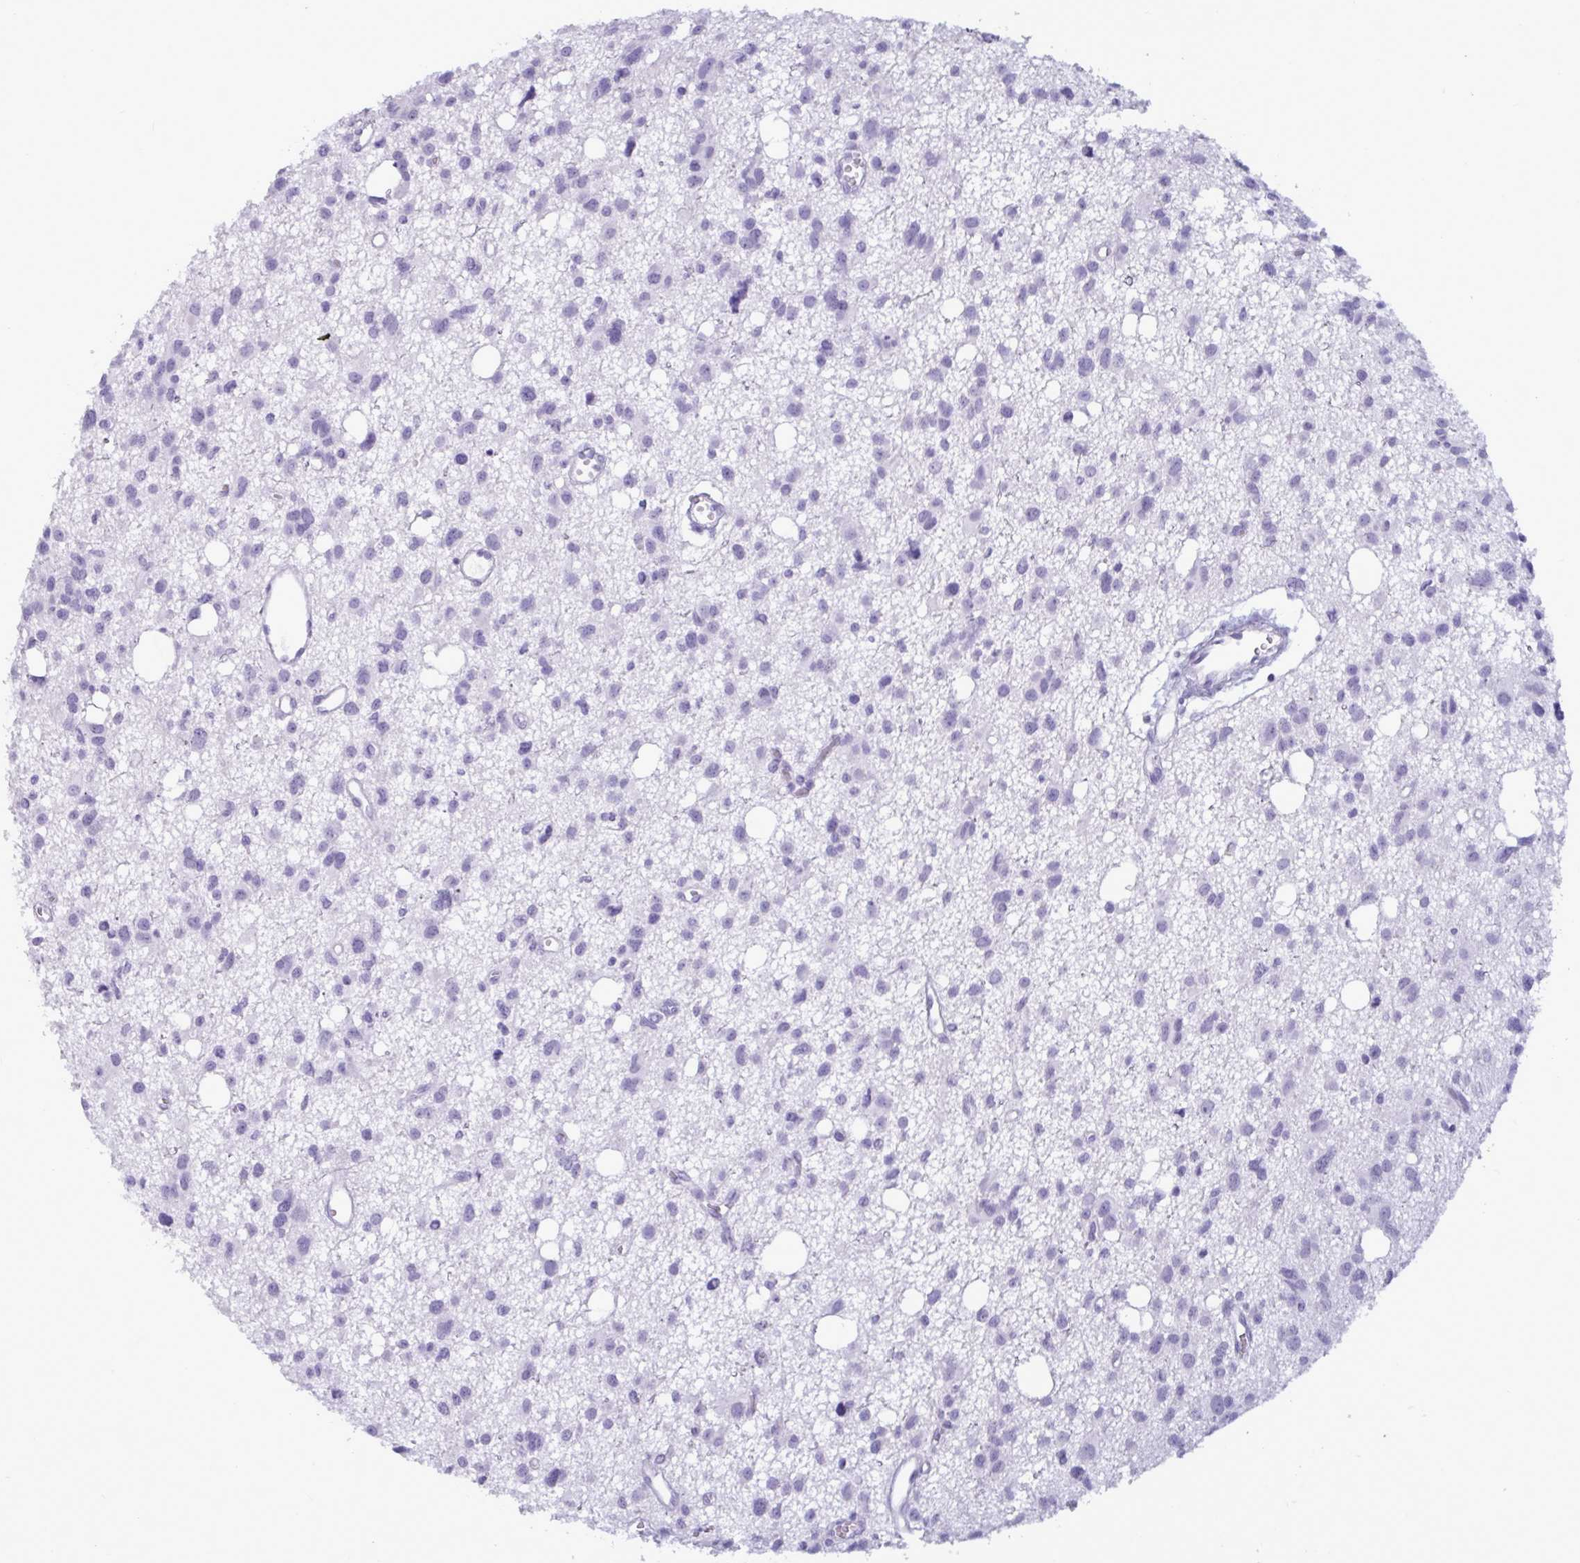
{"staining": {"intensity": "negative", "quantity": "none", "location": "none"}, "tissue": "glioma", "cell_type": "Tumor cells", "image_type": "cancer", "snomed": [{"axis": "morphology", "description": "Glioma, malignant, High grade"}, {"axis": "topography", "description": "Brain"}], "caption": "An image of human glioma is negative for staining in tumor cells.", "gene": "BBS10", "patient": {"sex": "male", "age": 23}}